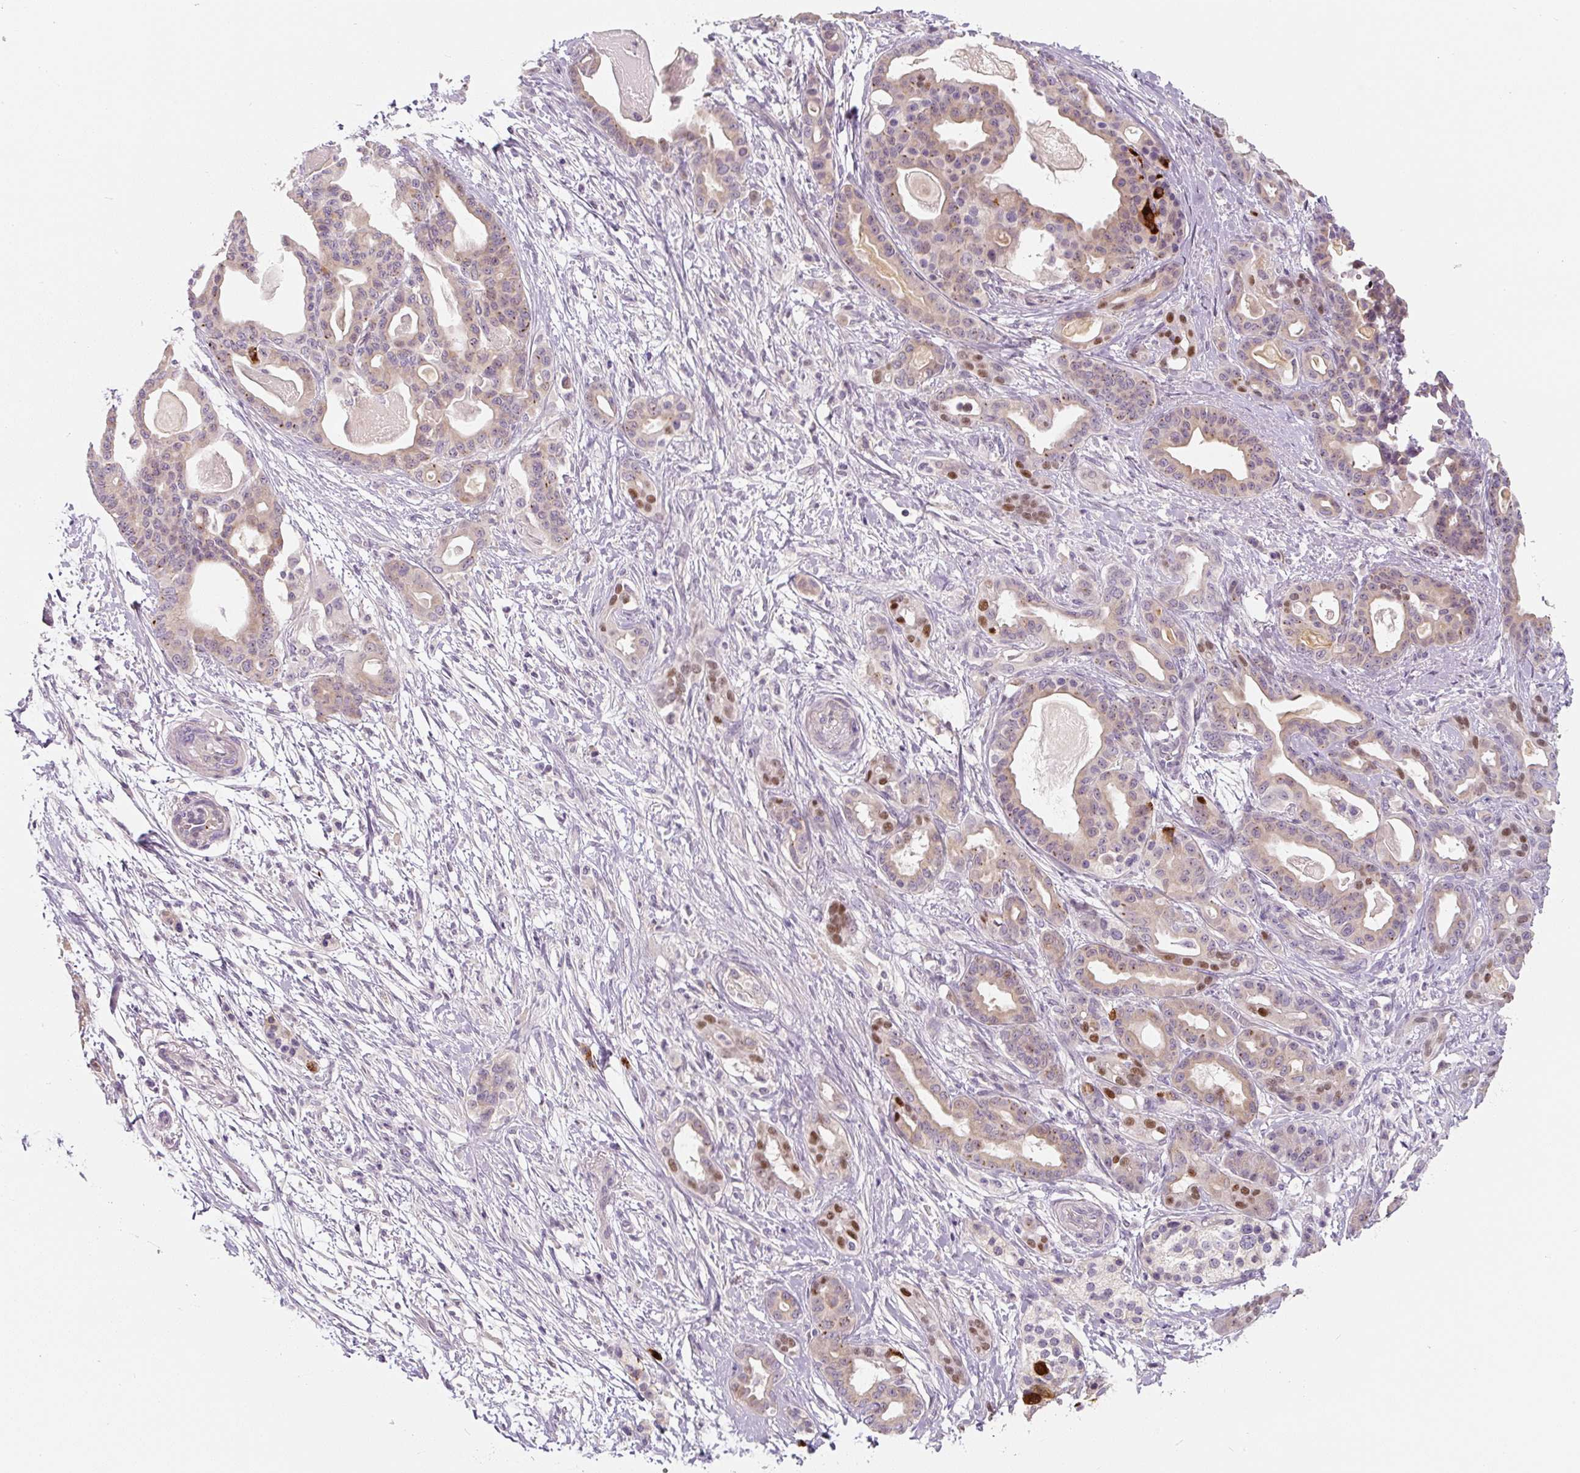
{"staining": {"intensity": "moderate", "quantity": "<25%", "location": "nuclear"}, "tissue": "pancreatic cancer", "cell_type": "Tumor cells", "image_type": "cancer", "snomed": [{"axis": "morphology", "description": "Adenocarcinoma, NOS"}, {"axis": "topography", "description": "Pancreas"}], "caption": "Pancreatic cancer (adenocarcinoma) was stained to show a protein in brown. There is low levels of moderate nuclear positivity in about <25% of tumor cells. (Brightfield microscopy of DAB IHC at high magnification).", "gene": "PWWP3B", "patient": {"sex": "male", "age": 63}}